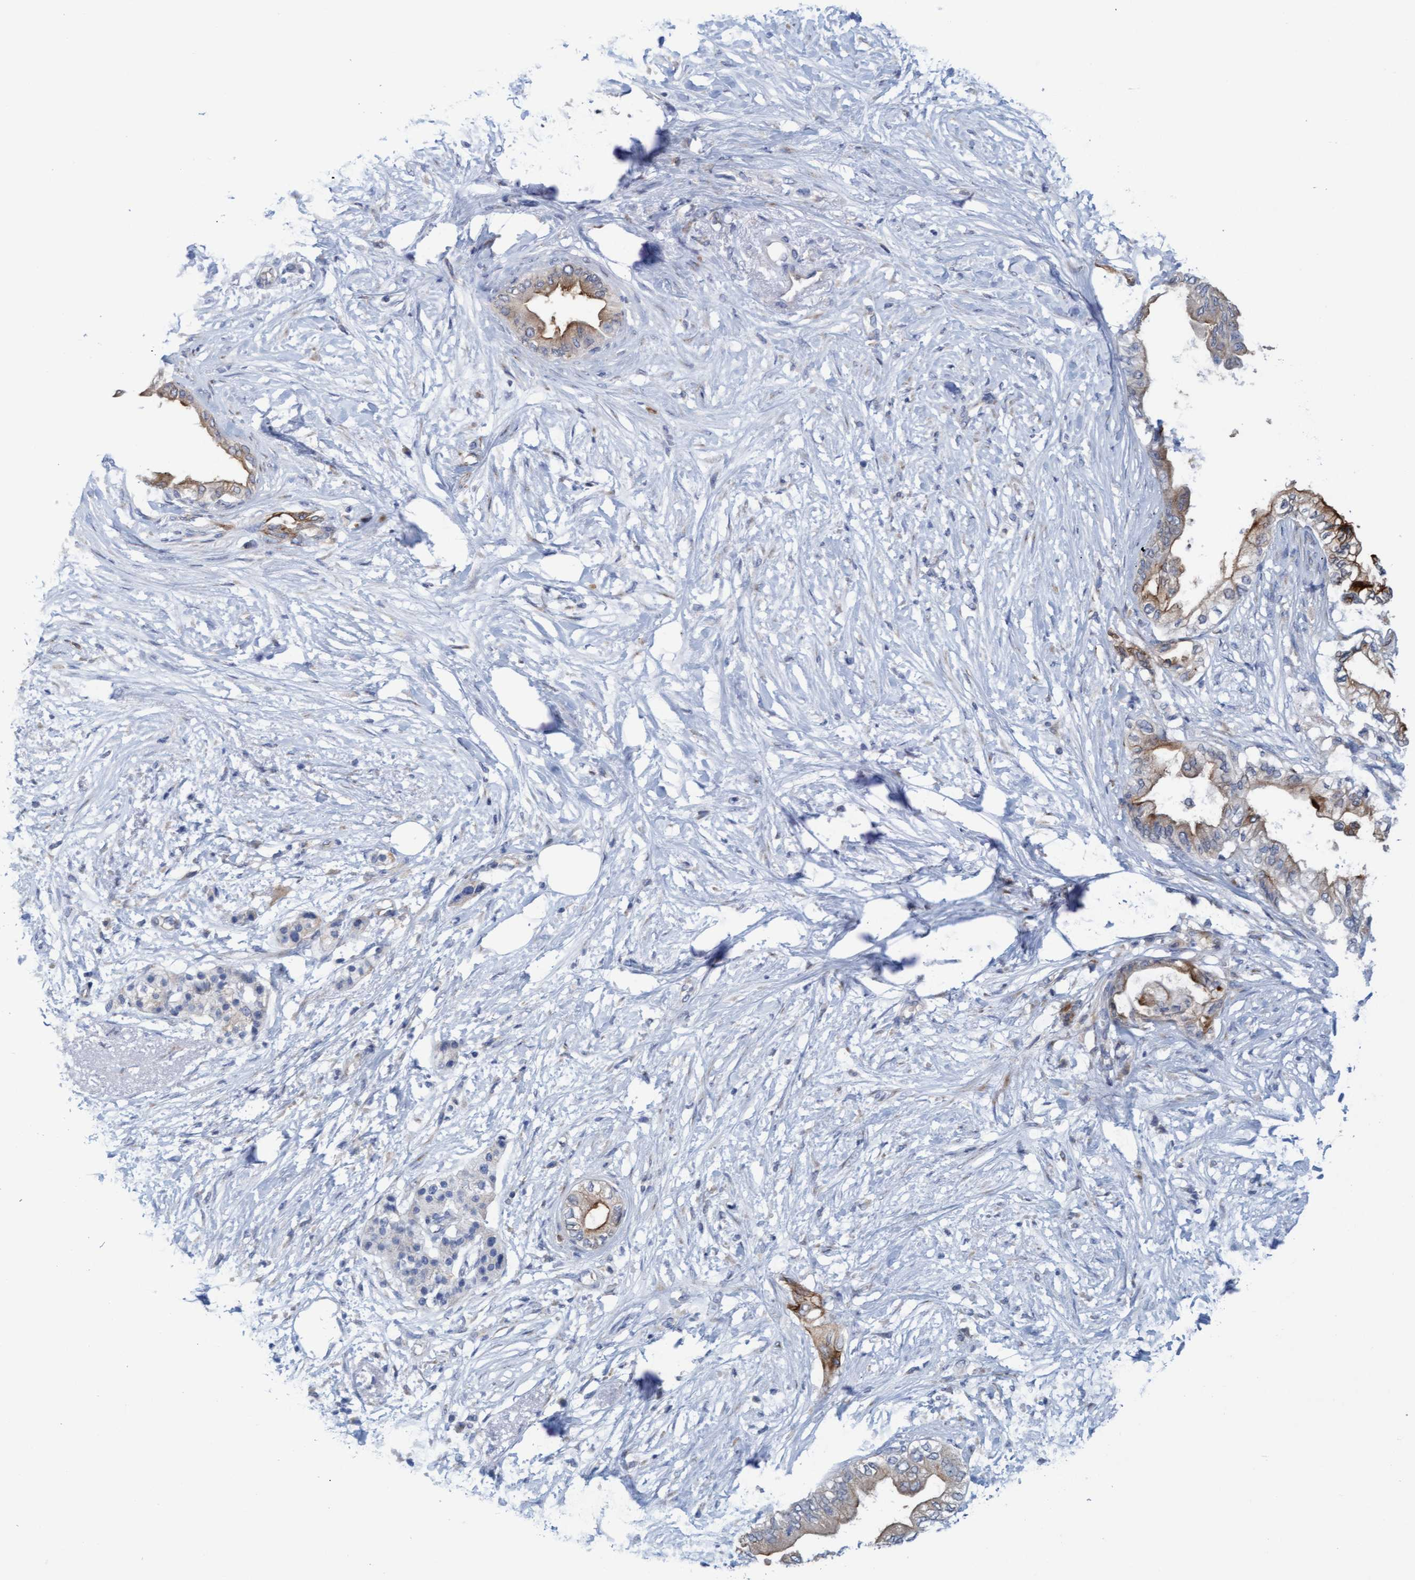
{"staining": {"intensity": "weak", "quantity": ">75%", "location": "cytoplasmic/membranous"}, "tissue": "pancreatic cancer", "cell_type": "Tumor cells", "image_type": "cancer", "snomed": [{"axis": "morphology", "description": "Normal tissue, NOS"}, {"axis": "morphology", "description": "Adenocarcinoma, NOS"}, {"axis": "topography", "description": "Pancreas"}, {"axis": "topography", "description": "Duodenum"}], "caption": "This is an image of immunohistochemistry staining of pancreatic cancer, which shows weak positivity in the cytoplasmic/membranous of tumor cells.", "gene": "SLC28A3", "patient": {"sex": "female", "age": 60}}